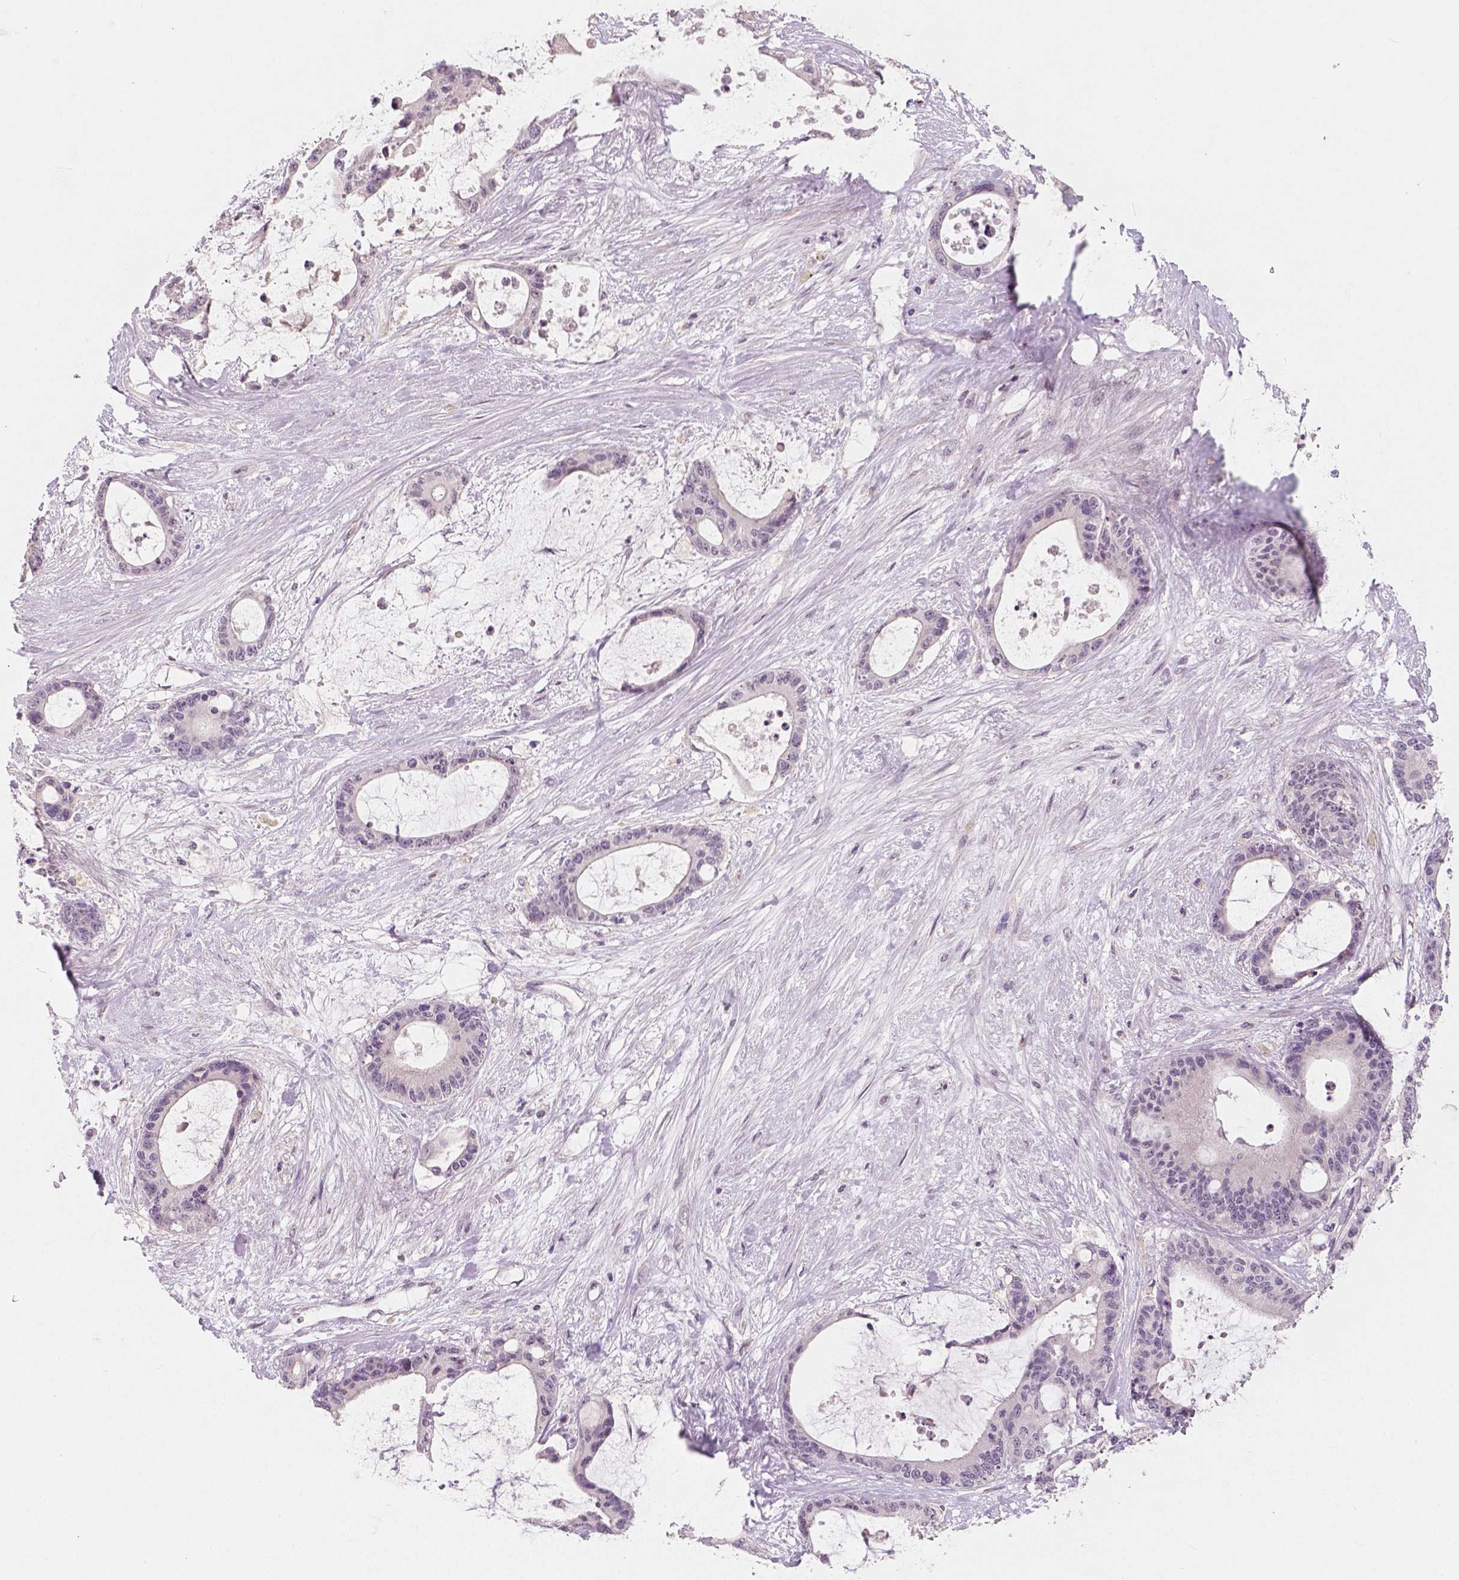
{"staining": {"intensity": "negative", "quantity": "none", "location": "none"}, "tissue": "liver cancer", "cell_type": "Tumor cells", "image_type": "cancer", "snomed": [{"axis": "morphology", "description": "Normal tissue, NOS"}, {"axis": "morphology", "description": "Cholangiocarcinoma"}, {"axis": "topography", "description": "Liver"}, {"axis": "topography", "description": "Peripheral nerve tissue"}], "caption": "This micrograph is of liver cancer stained with IHC to label a protein in brown with the nuclei are counter-stained blue. There is no expression in tumor cells. The staining was performed using DAB (3,3'-diaminobenzidine) to visualize the protein expression in brown, while the nuclei were stained in blue with hematoxylin (Magnification: 20x).", "gene": "RNASE7", "patient": {"sex": "female", "age": 73}}